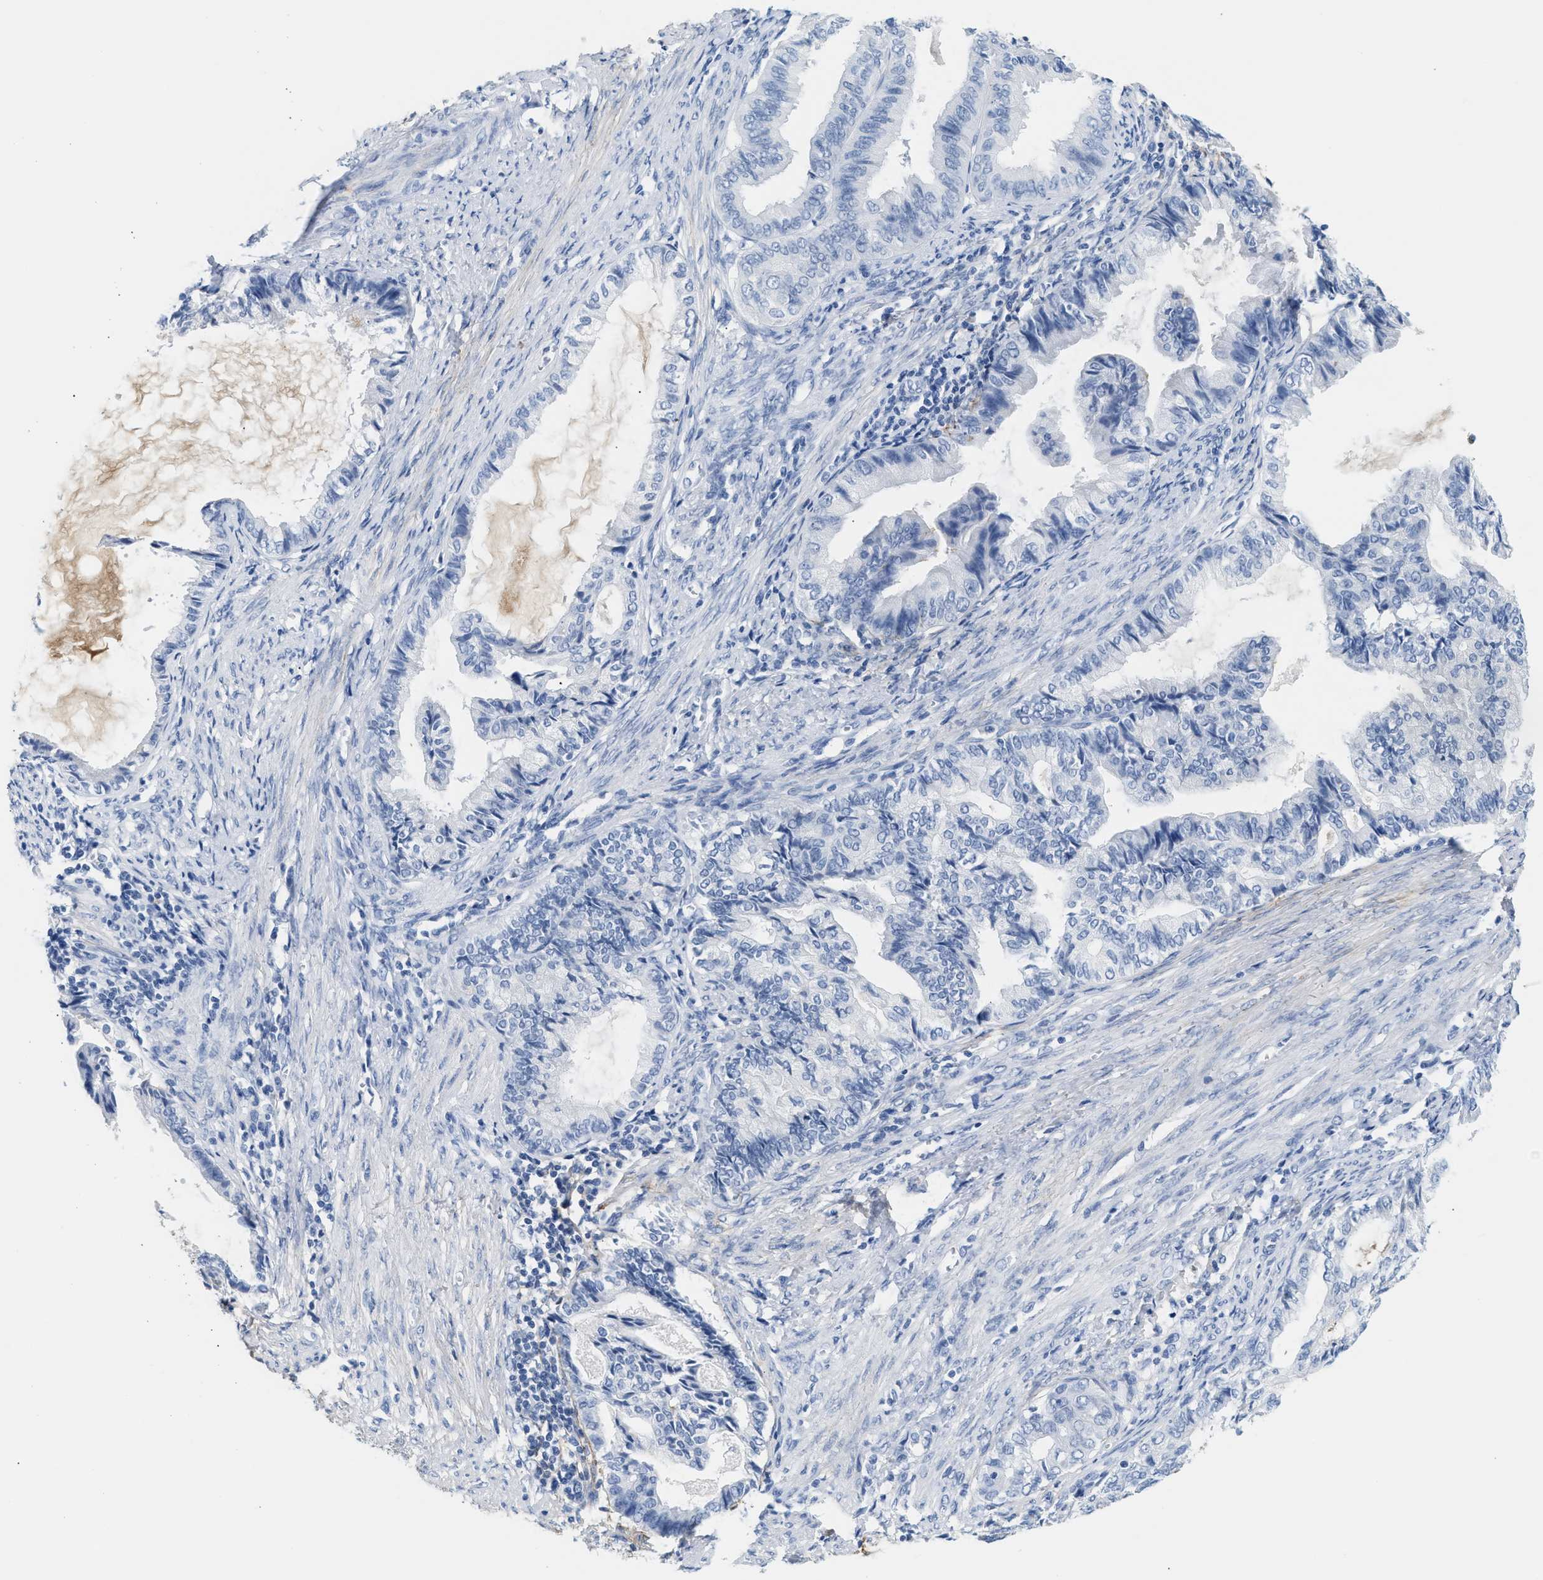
{"staining": {"intensity": "negative", "quantity": "none", "location": "none"}, "tissue": "endometrial cancer", "cell_type": "Tumor cells", "image_type": "cancer", "snomed": [{"axis": "morphology", "description": "Adenocarcinoma, NOS"}, {"axis": "topography", "description": "Endometrium"}], "caption": "Image shows no protein positivity in tumor cells of endometrial adenocarcinoma tissue.", "gene": "TNR", "patient": {"sex": "female", "age": 86}}